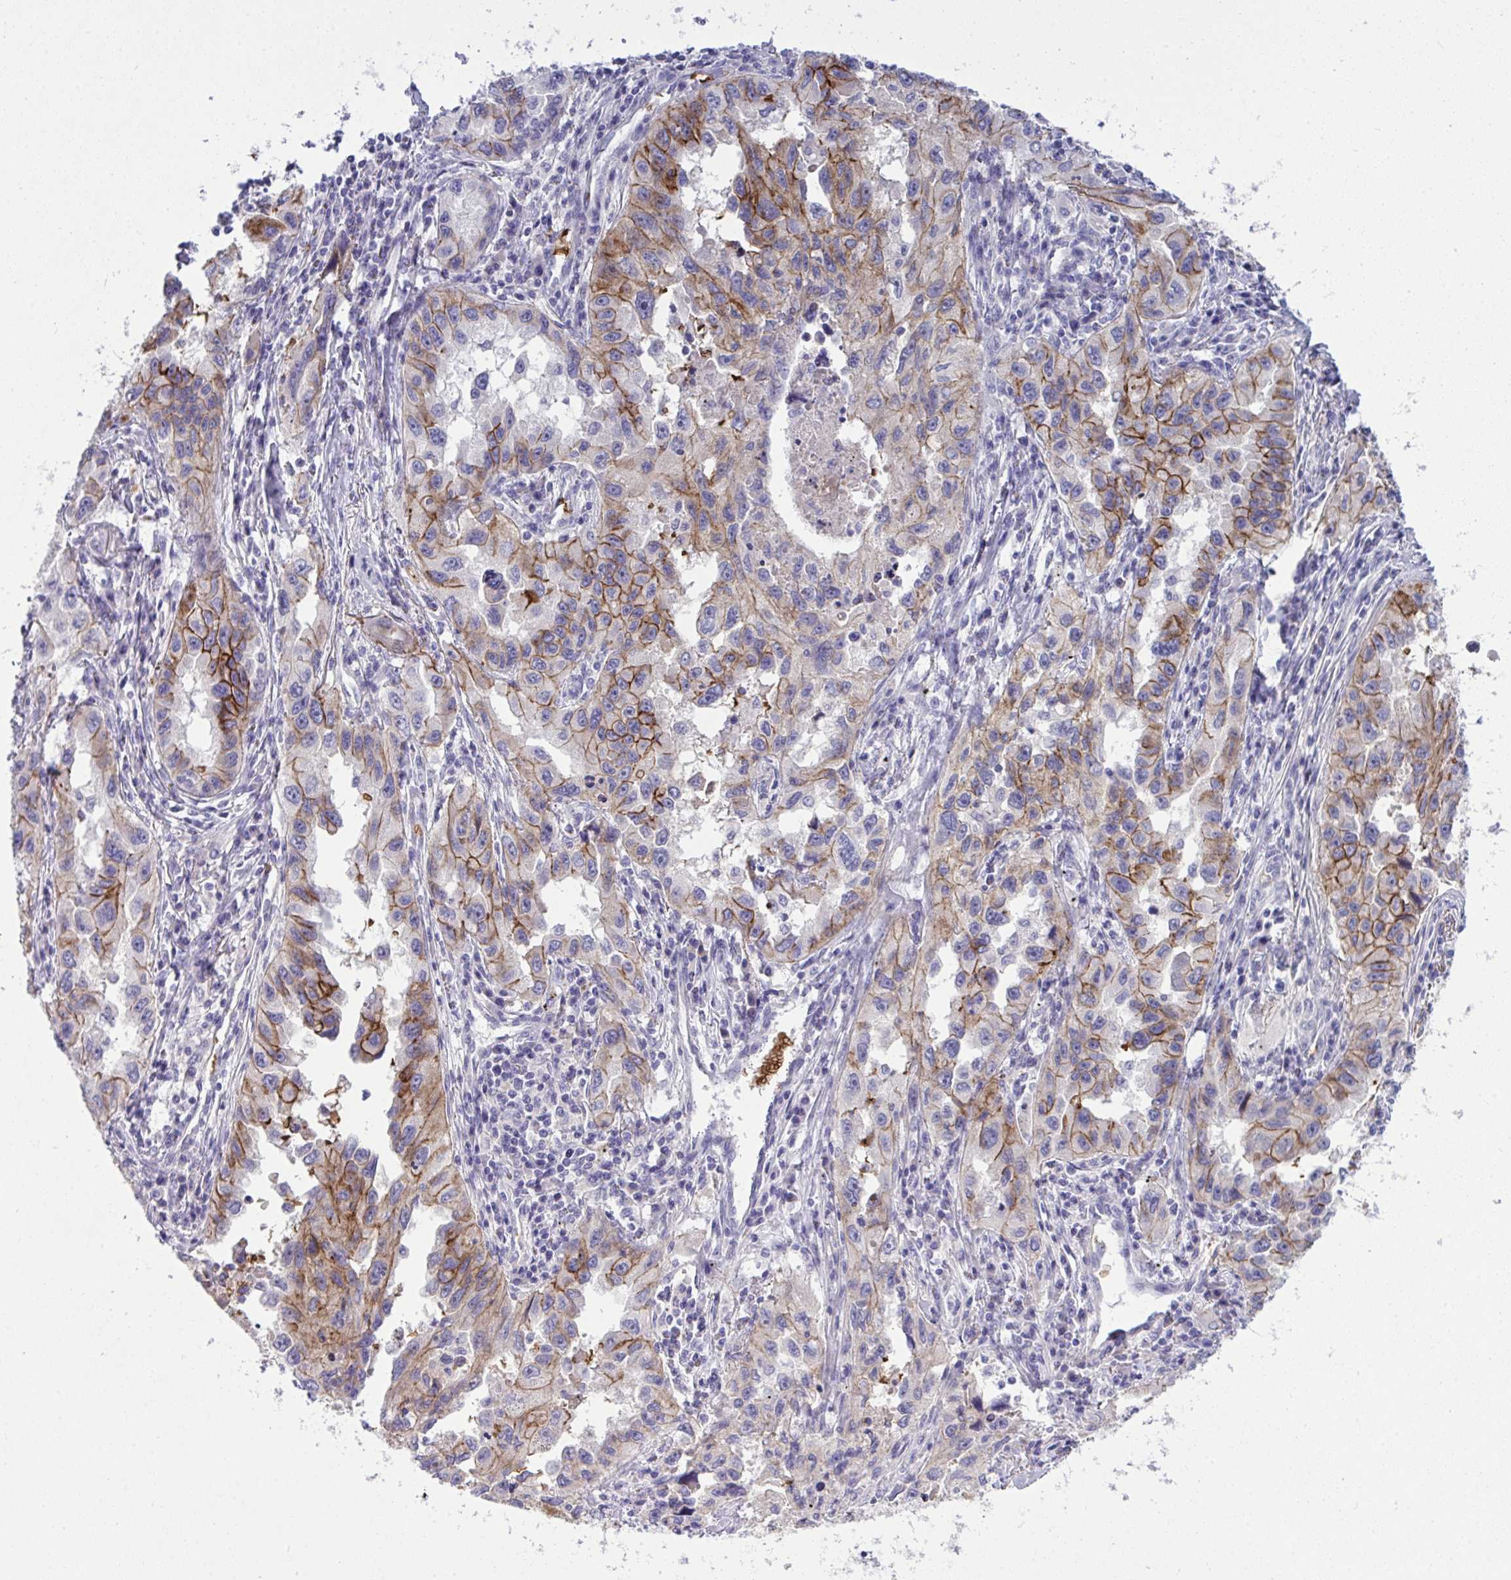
{"staining": {"intensity": "moderate", "quantity": "25%-75%", "location": "cytoplasmic/membranous"}, "tissue": "lung cancer", "cell_type": "Tumor cells", "image_type": "cancer", "snomed": [{"axis": "morphology", "description": "Adenocarcinoma, NOS"}, {"axis": "topography", "description": "Lung"}], "caption": "A high-resolution photomicrograph shows immunohistochemistry staining of lung cancer, which shows moderate cytoplasmic/membranous expression in about 25%-75% of tumor cells. Immunohistochemistry (ihc) stains the protein in brown and the nuclei are stained blue.", "gene": "SPTB", "patient": {"sex": "female", "age": 73}}